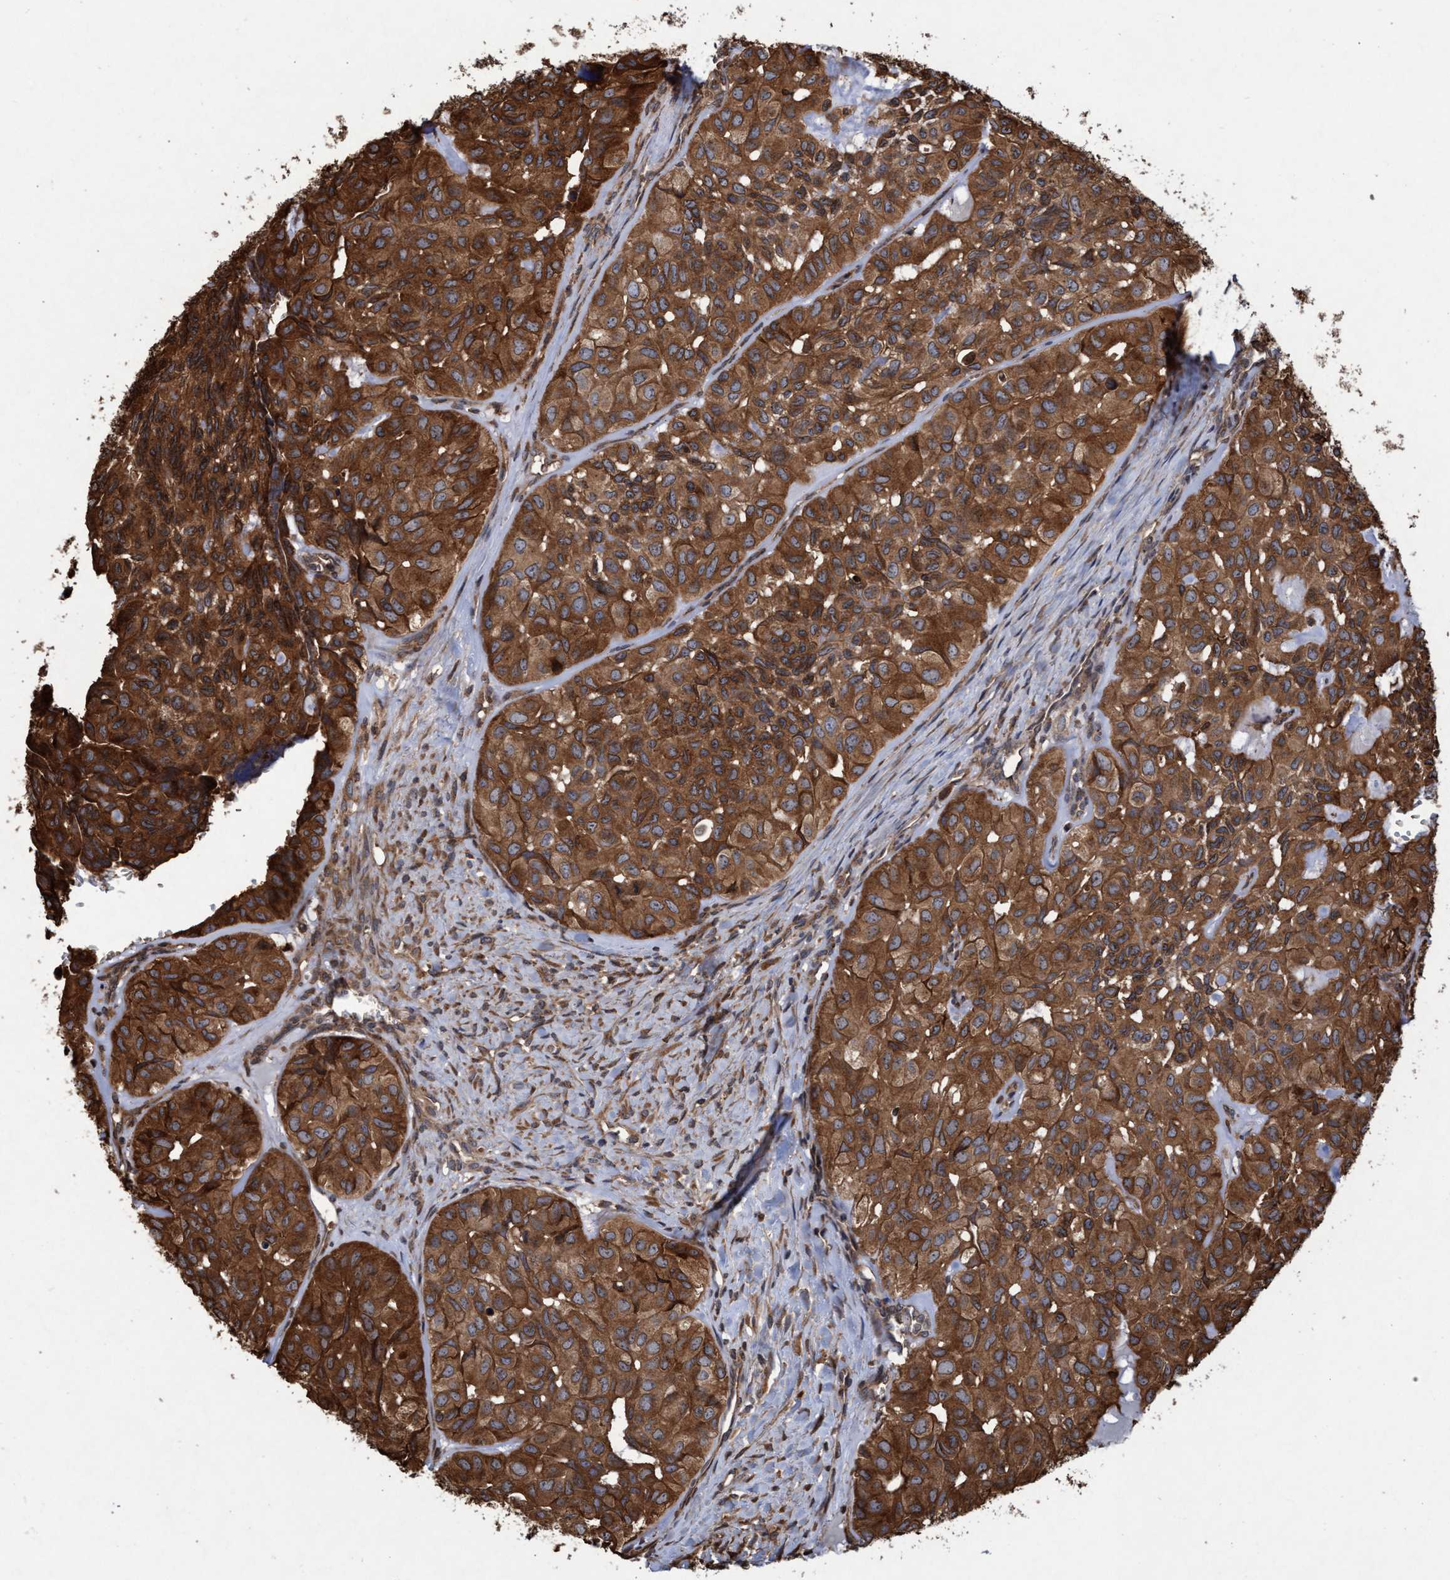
{"staining": {"intensity": "strong", "quantity": ">75%", "location": "cytoplasmic/membranous"}, "tissue": "head and neck cancer", "cell_type": "Tumor cells", "image_type": "cancer", "snomed": [{"axis": "morphology", "description": "Adenocarcinoma, NOS"}, {"axis": "topography", "description": "Salivary gland, NOS"}, {"axis": "topography", "description": "Head-Neck"}], "caption": "Brown immunohistochemical staining in head and neck cancer (adenocarcinoma) exhibits strong cytoplasmic/membranous positivity in approximately >75% of tumor cells.", "gene": "CHMP6", "patient": {"sex": "female", "age": 76}}